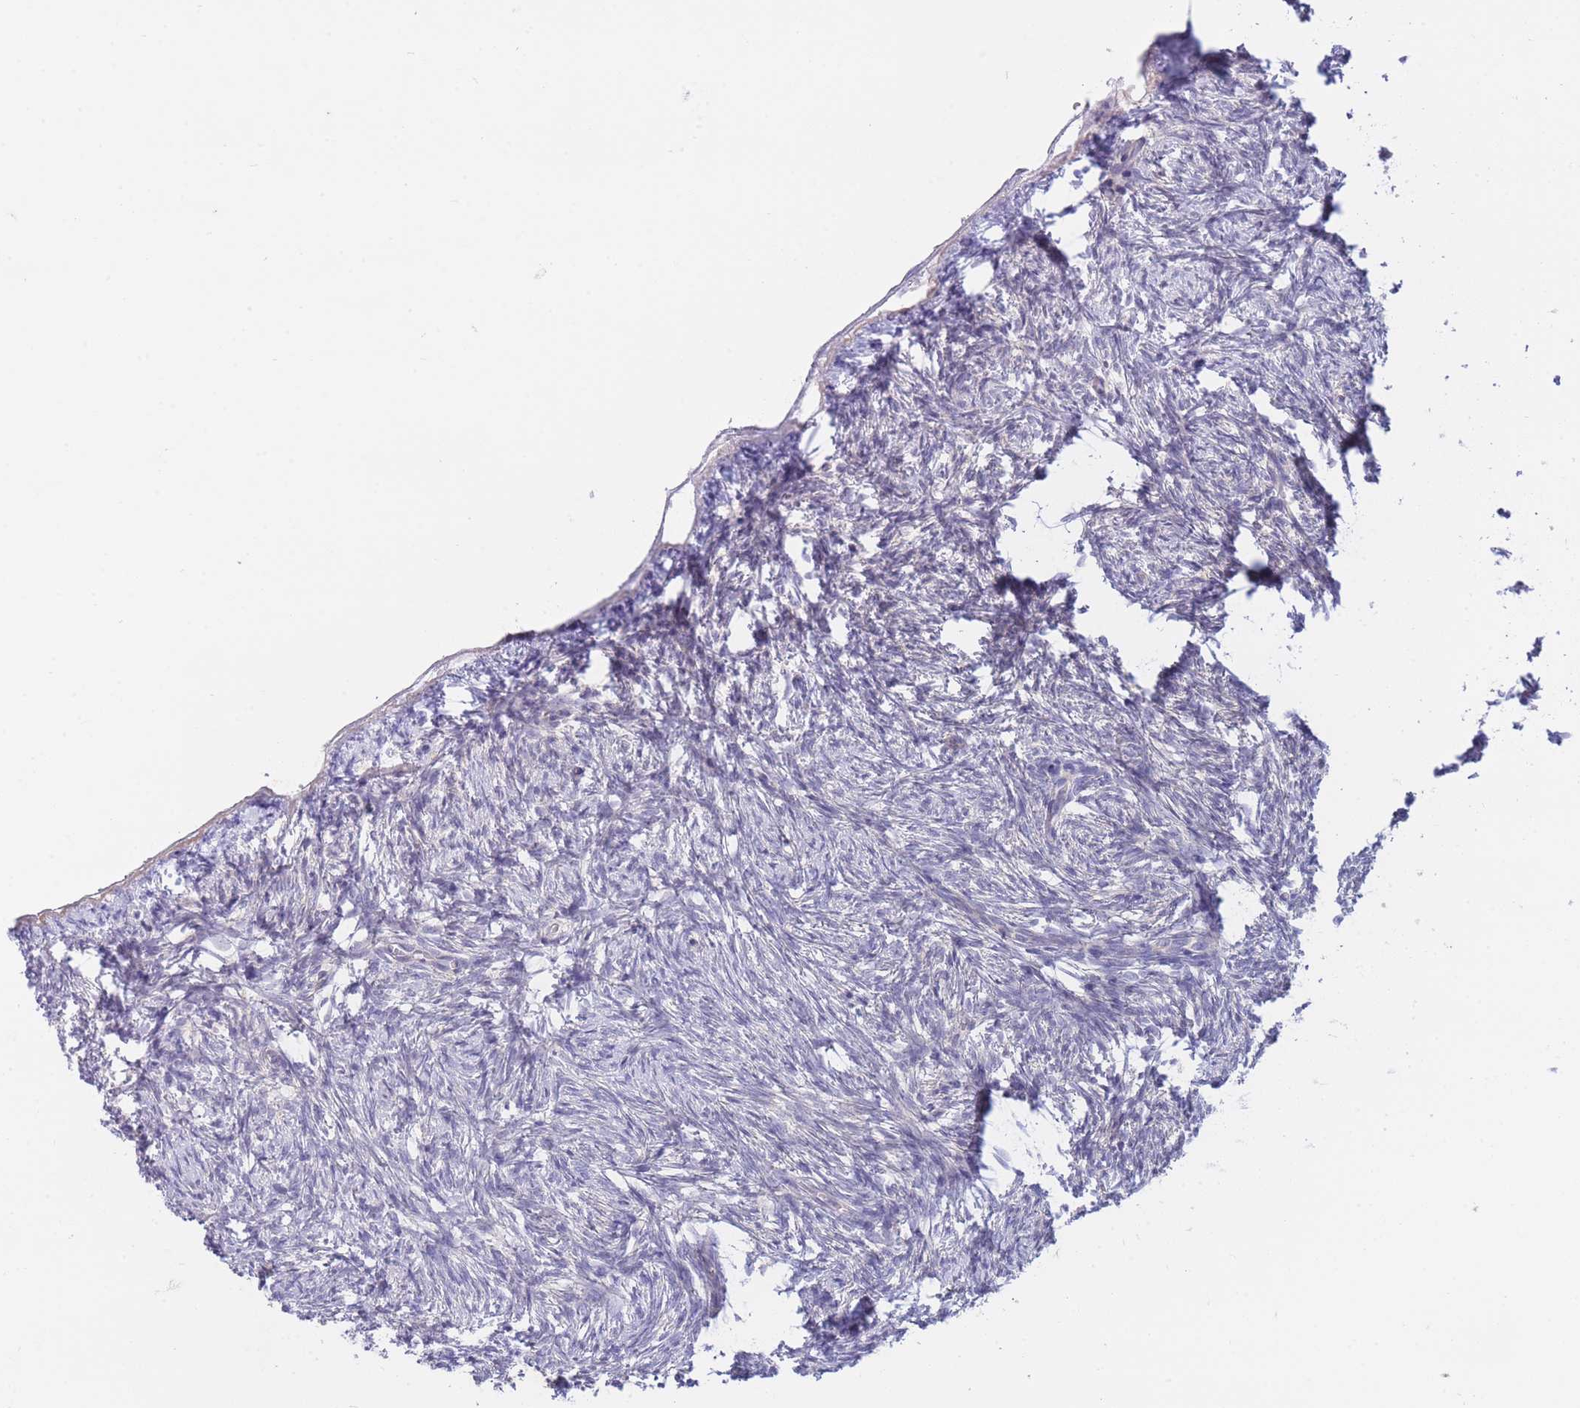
{"staining": {"intensity": "weak", "quantity": "<25%", "location": "cytoplasmic/membranous"}, "tissue": "ovary", "cell_type": "Ovarian stroma cells", "image_type": "normal", "snomed": [{"axis": "morphology", "description": "Normal tissue, NOS"}, {"axis": "topography", "description": "Ovary"}], "caption": "An immunohistochemistry (IHC) image of normal ovary is shown. There is no staining in ovarian stroma cells of ovary. Nuclei are stained in blue.", "gene": "SUGT1", "patient": {"sex": "female", "age": 51}}